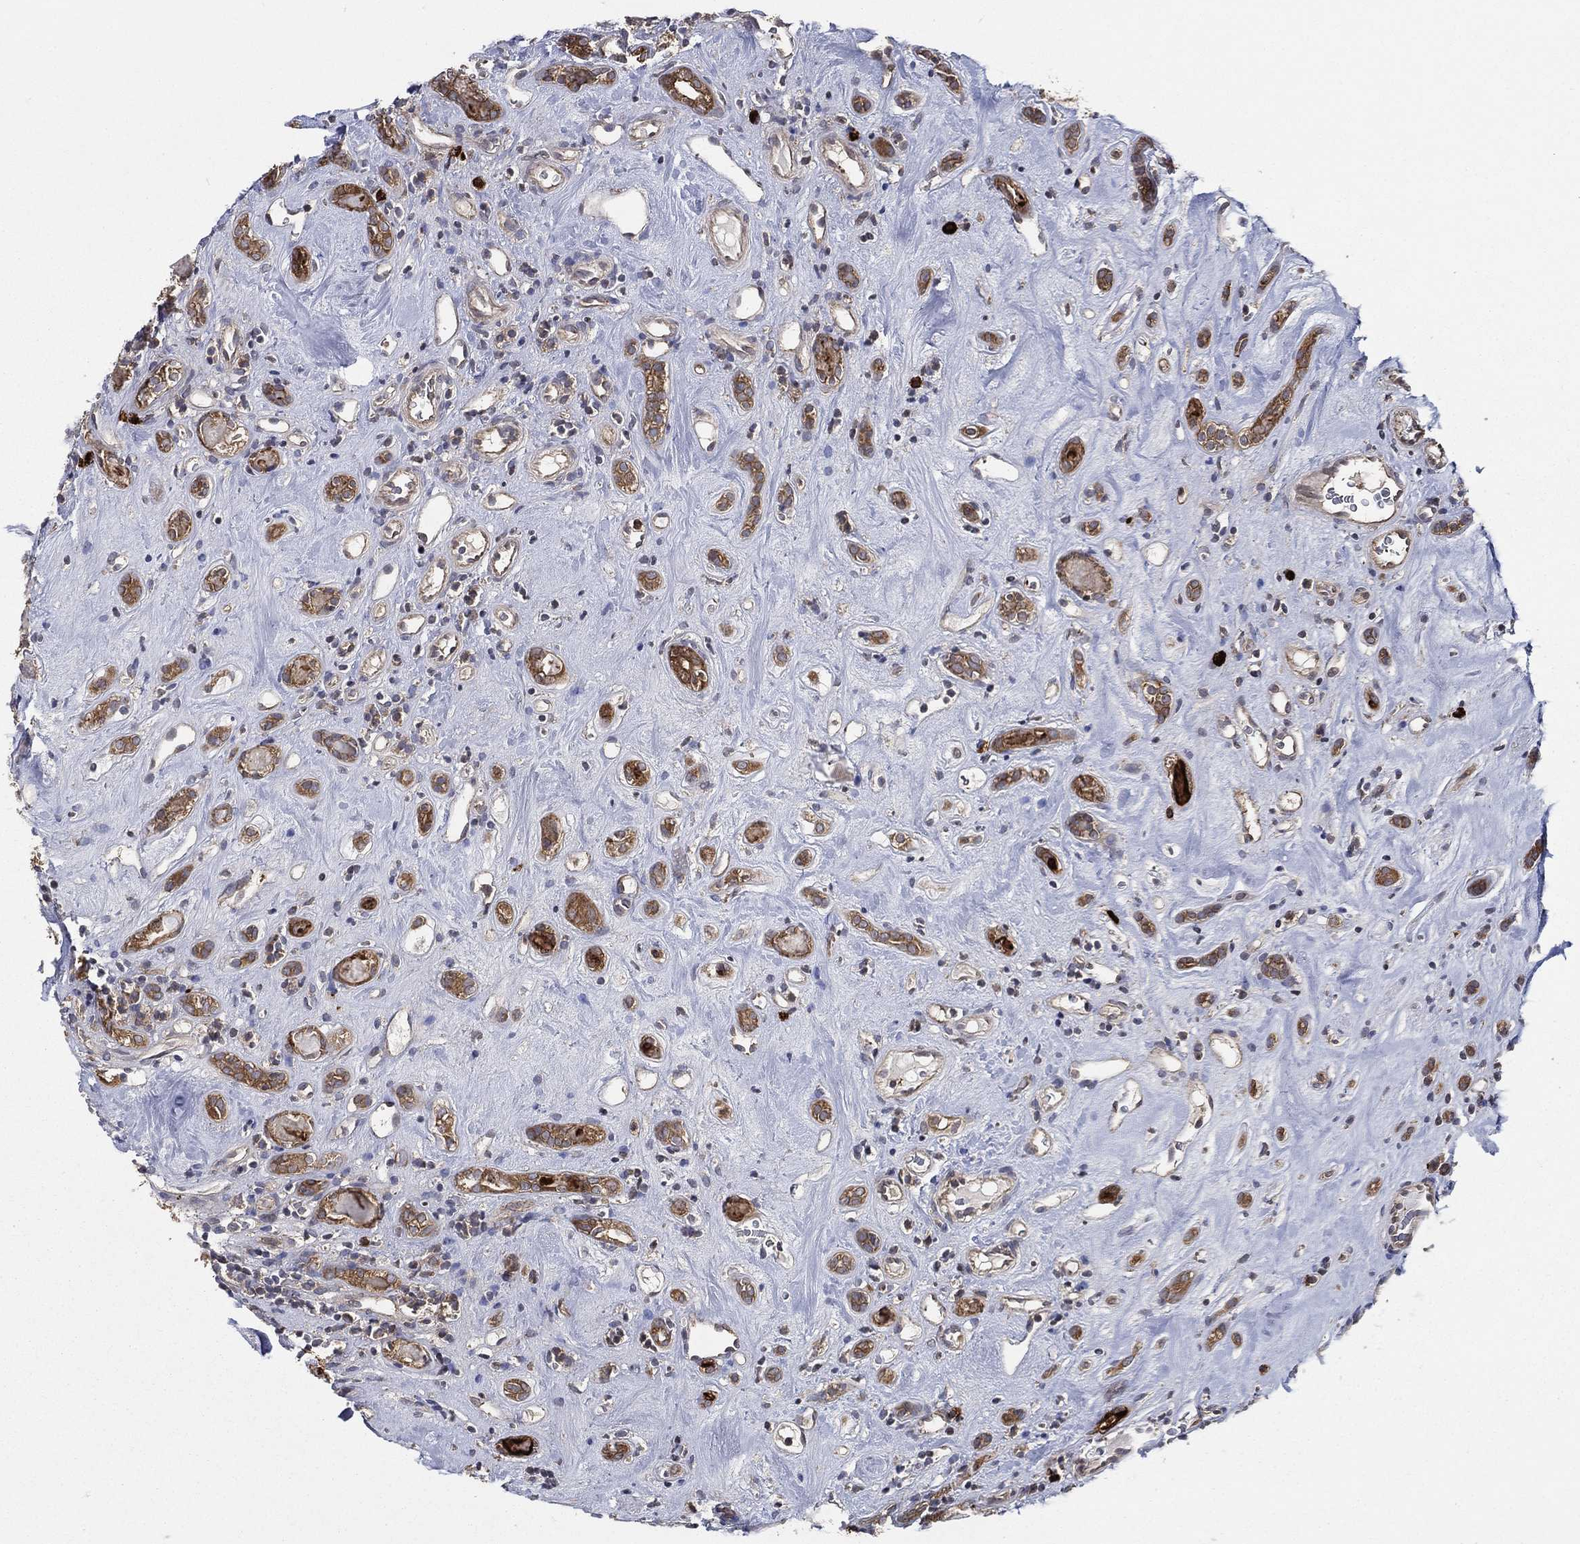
{"staining": {"intensity": "strong", "quantity": ">75%", "location": "cytoplasmic/membranous"}, "tissue": "renal cancer", "cell_type": "Tumor cells", "image_type": "cancer", "snomed": [{"axis": "morphology", "description": "Adenocarcinoma, NOS"}, {"axis": "topography", "description": "Kidney"}], "caption": "Renal cancer (adenocarcinoma) was stained to show a protein in brown. There is high levels of strong cytoplasmic/membranous staining in approximately >75% of tumor cells.", "gene": "SMPD3", "patient": {"sex": "female", "age": 89}}